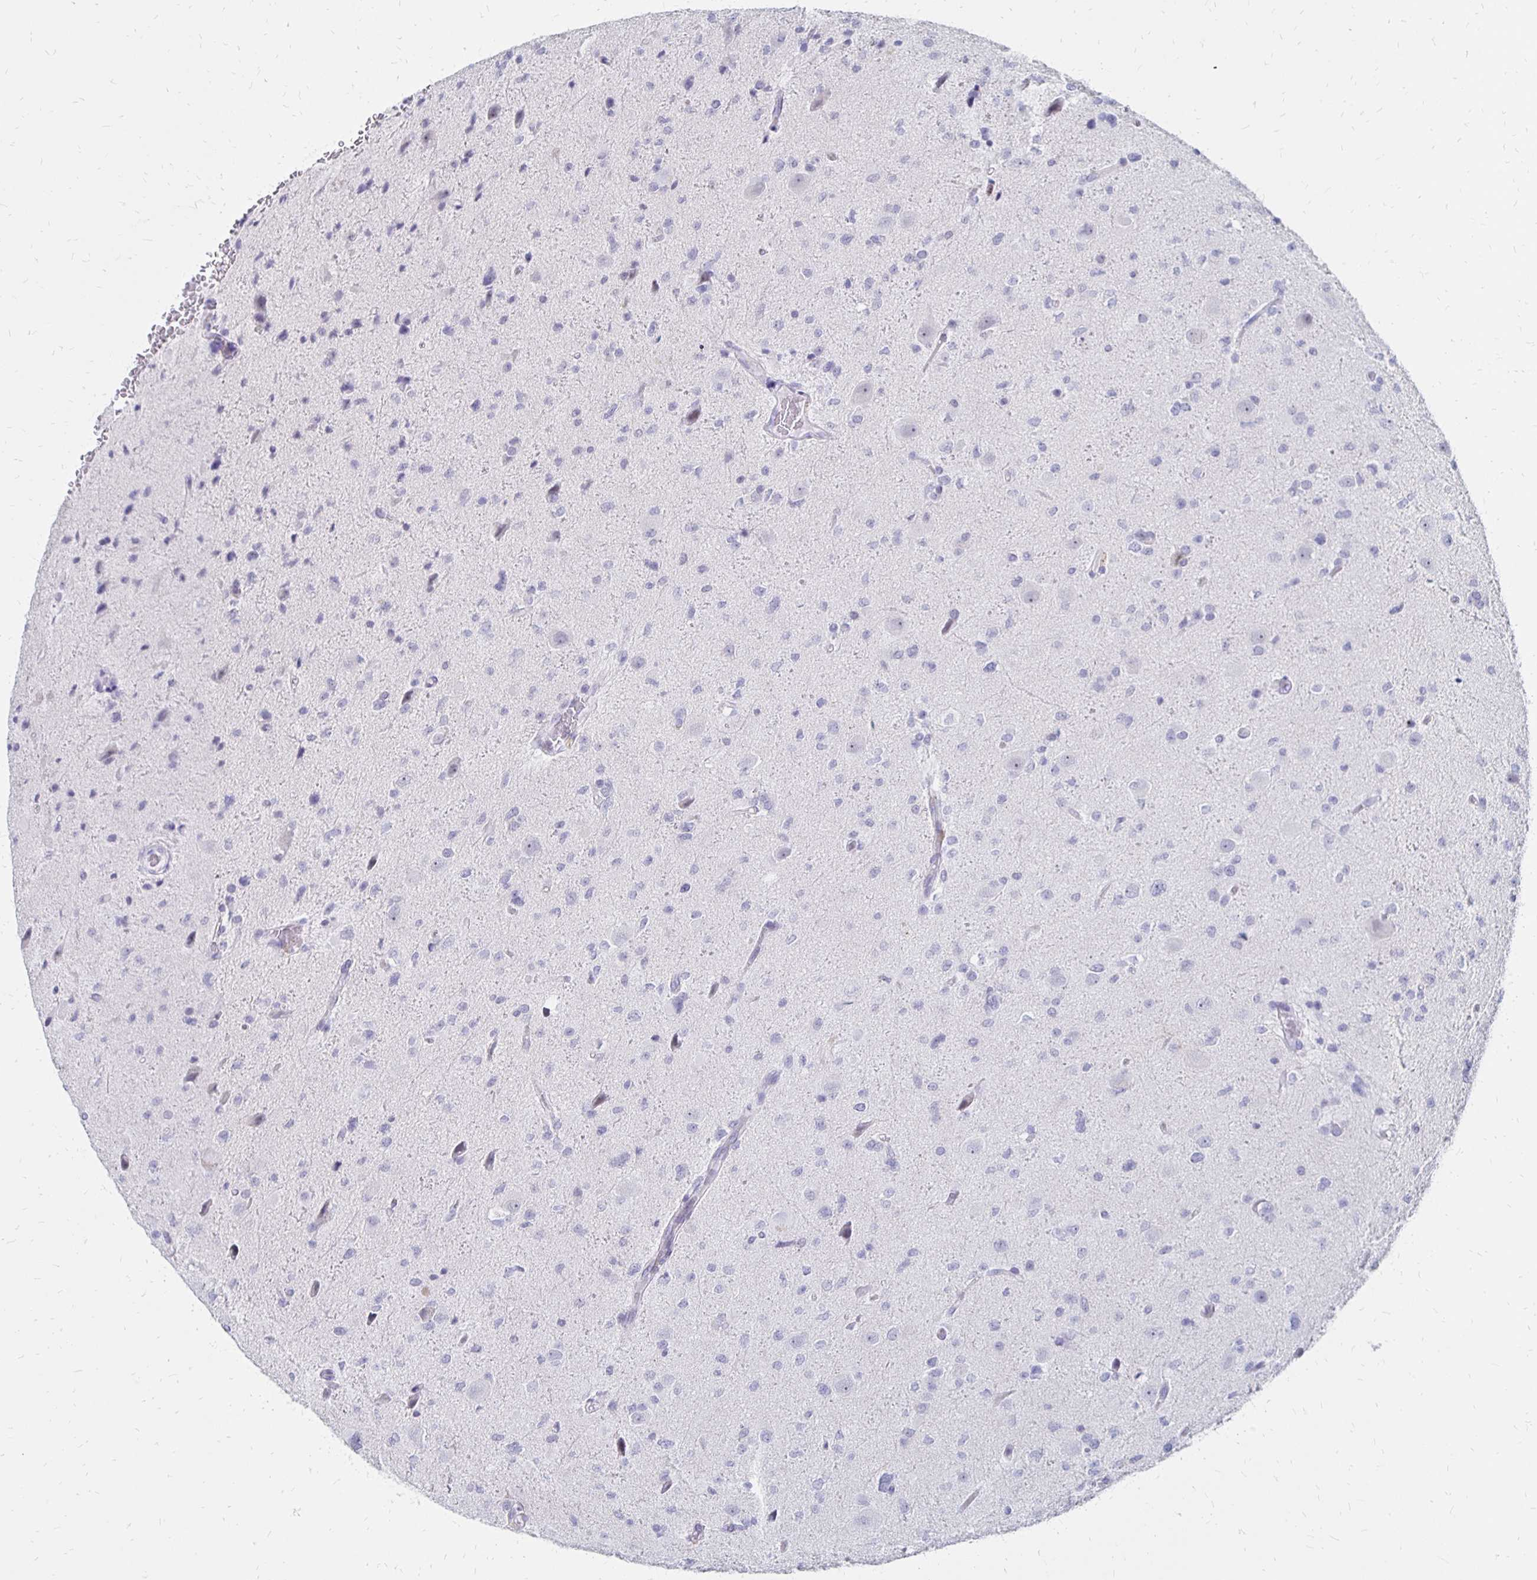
{"staining": {"intensity": "negative", "quantity": "none", "location": "none"}, "tissue": "glioma", "cell_type": "Tumor cells", "image_type": "cancer", "snomed": [{"axis": "morphology", "description": "Glioma, malignant, Low grade"}, {"axis": "topography", "description": "Brain"}], "caption": "Tumor cells show no significant staining in glioma. Nuclei are stained in blue.", "gene": "SYT2", "patient": {"sex": "female", "age": 32}}